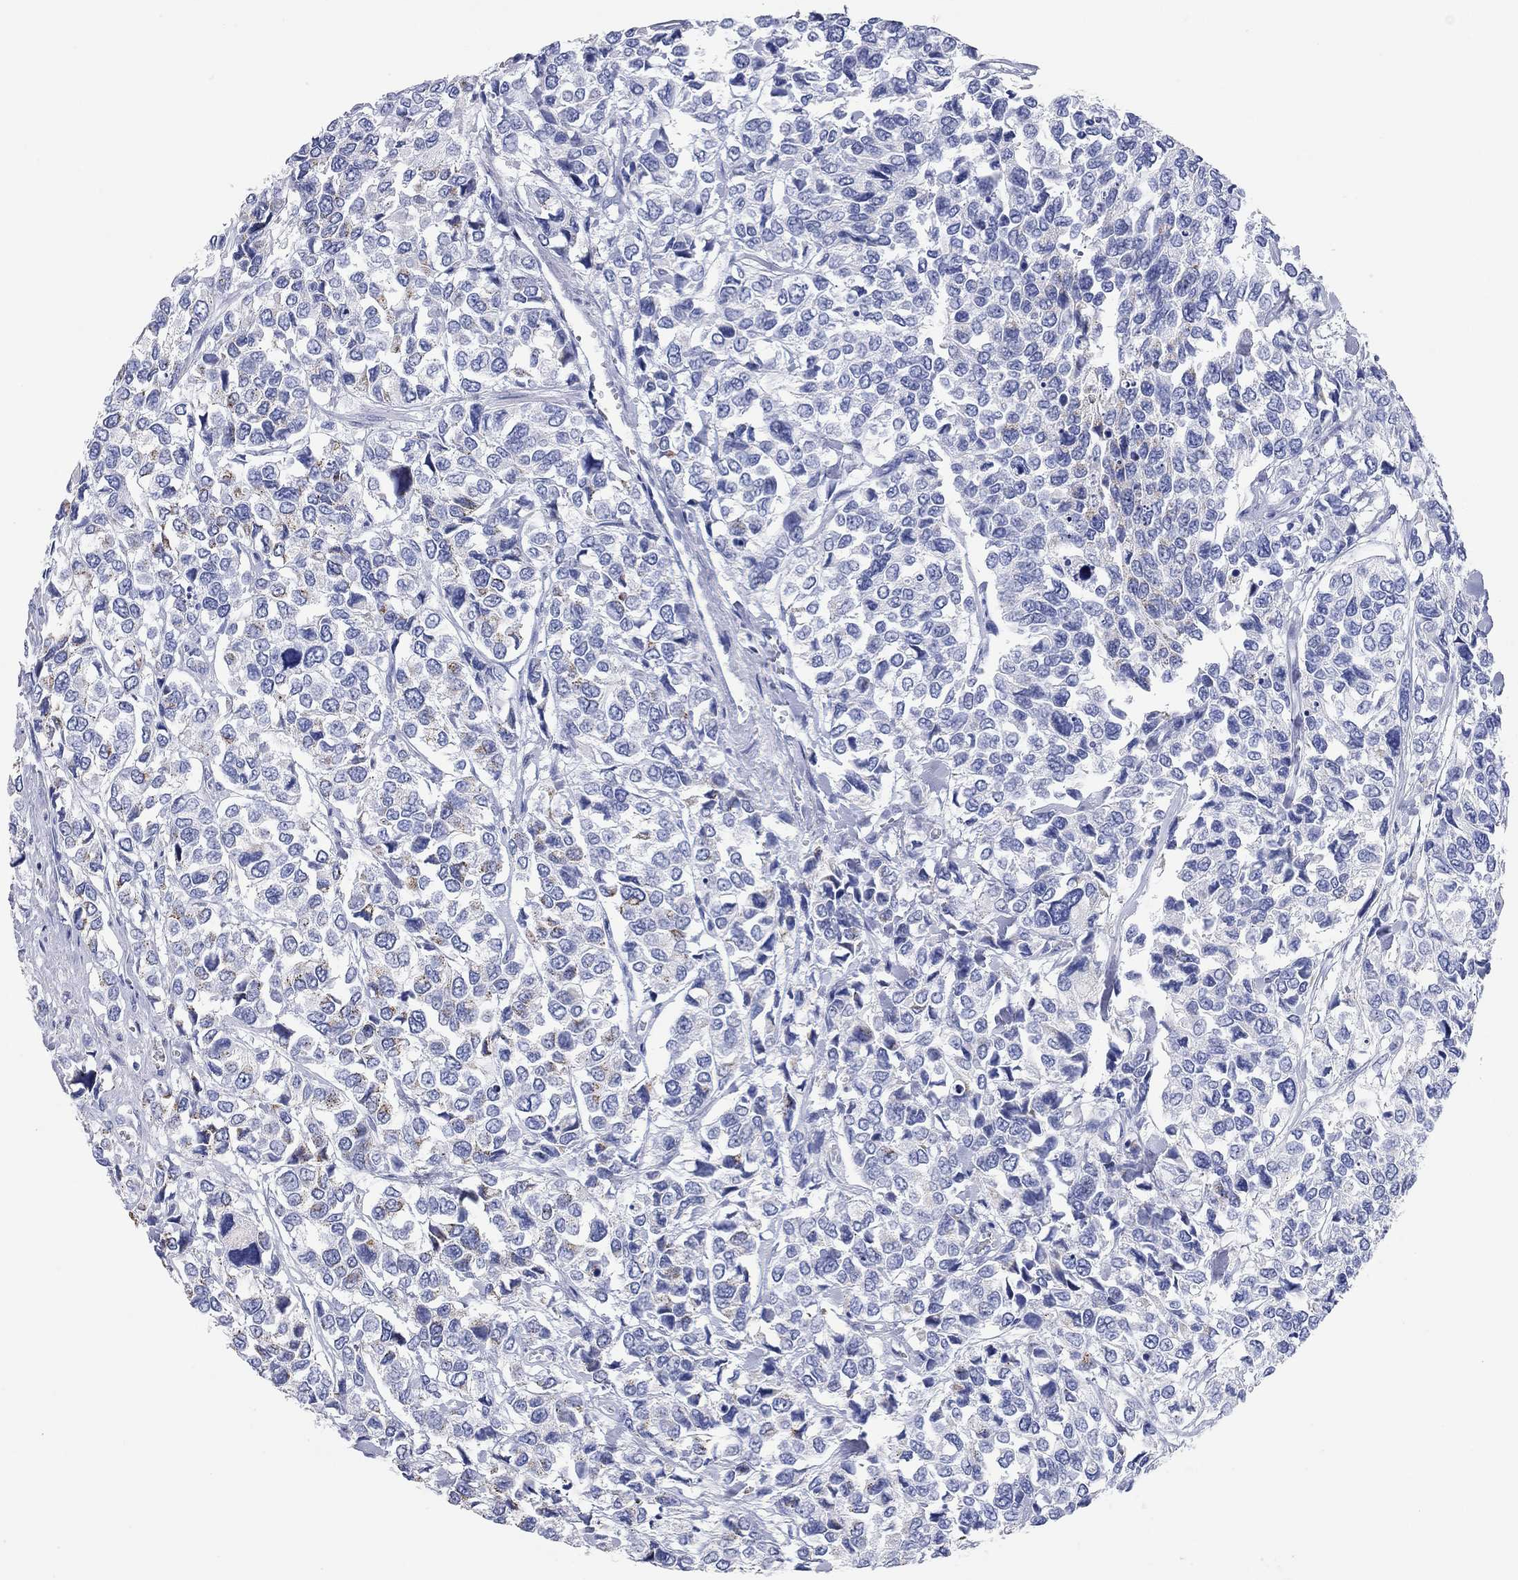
{"staining": {"intensity": "moderate", "quantity": "25%-75%", "location": "cytoplasmic/membranous"}, "tissue": "urothelial cancer", "cell_type": "Tumor cells", "image_type": "cancer", "snomed": [{"axis": "morphology", "description": "Urothelial carcinoma, High grade"}, {"axis": "topography", "description": "Urinary bladder"}], "caption": "Human urothelial cancer stained with a protein marker demonstrates moderate staining in tumor cells.", "gene": "CHI3L2", "patient": {"sex": "male", "age": 77}}